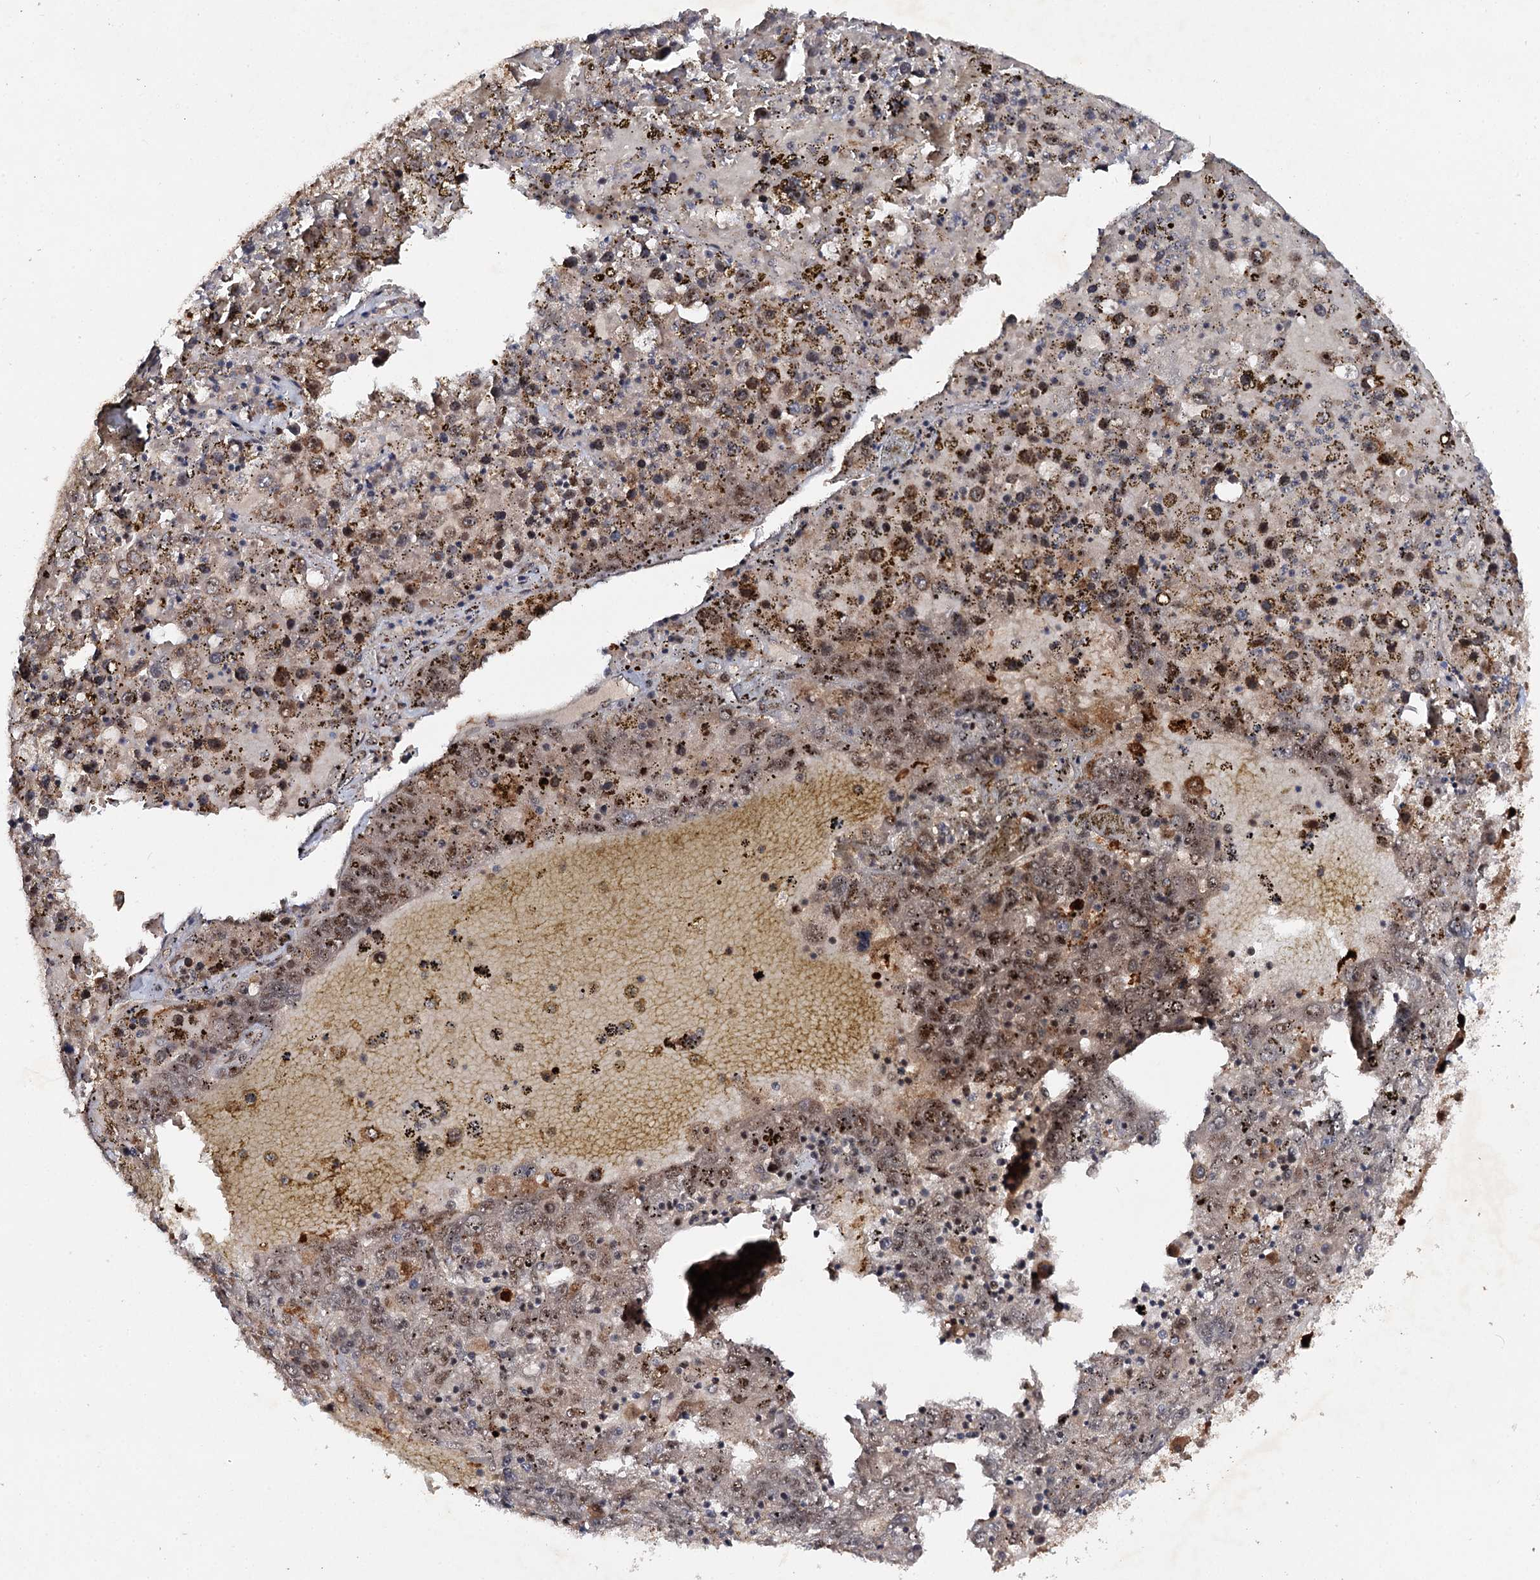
{"staining": {"intensity": "moderate", "quantity": ">75%", "location": "nuclear"}, "tissue": "liver cancer", "cell_type": "Tumor cells", "image_type": "cancer", "snomed": [{"axis": "morphology", "description": "Carcinoma, Hepatocellular, NOS"}, {"axis": "topography", "description": "Liver"}], "caption": "An immunohistochemistry (IHC) histopathology image of tumor tissue is shown. Protein staining in brown highlights moderate nuclear positivity in liver cancer within tumor cells.", "gene": "BUD13", "patient": {"sex": "male", "age": 49}}